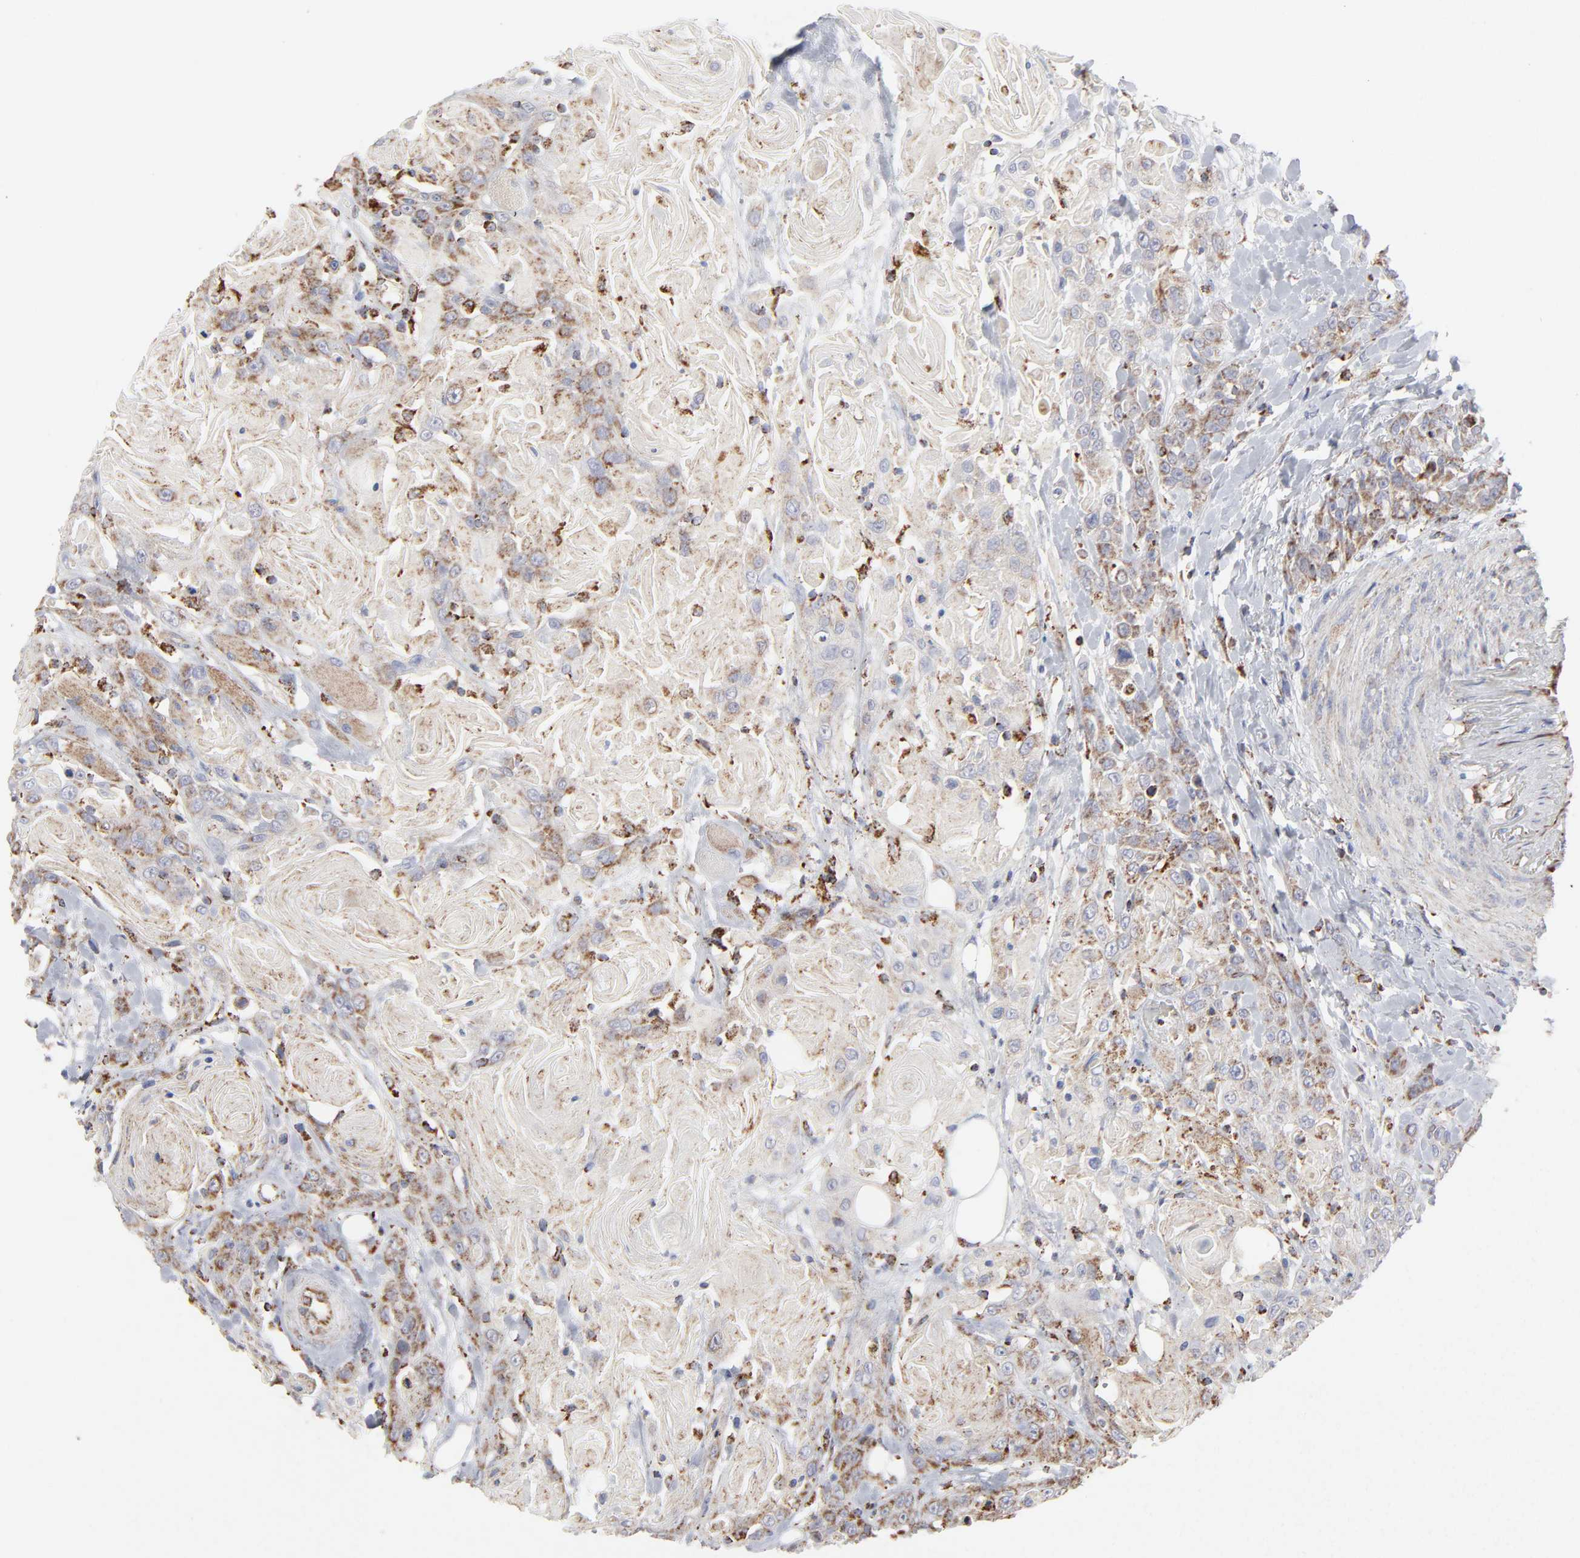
{"staining": {"intensity": "moderate", "quantity": ">75%", "location": "cytoplasmic/membranous"}, "tissue": "head and neck cancer", "cell_type": "Tumor cells", "image_type": "cancer", "snomed": [{"axis": "morphology", "description": "Squamous cell carcinoma, NOS"}, {"axis": "topography", "description": "Head-Neck"}], "caption": "Head and neck cancer was stained to show a protein in brown. There is medium levels of moderate cytoplasmic/membranous positivity in approximately >75% of tumor cells.", "gene": "ASB3", "patient": {"sex": "female", "age": 84}}